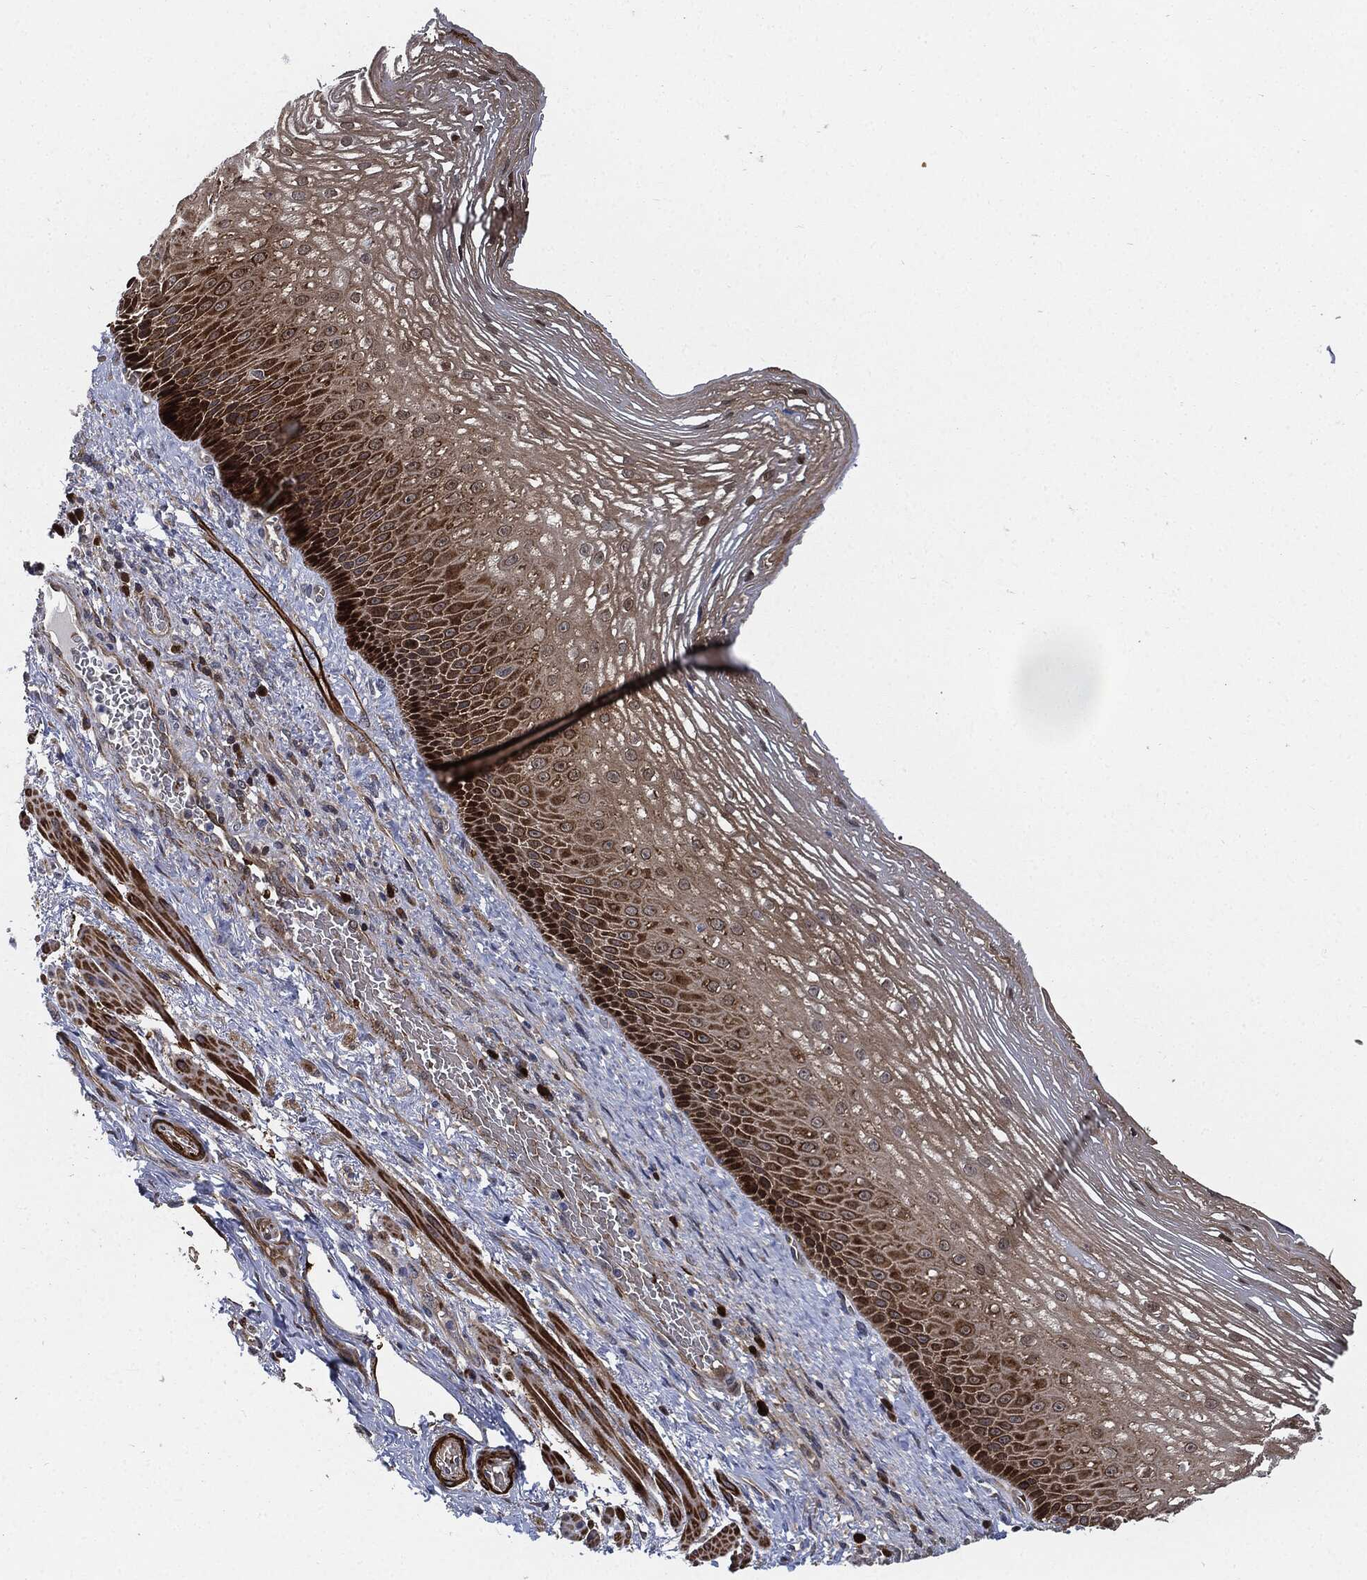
{"staining": {"intensity": "strong", "quantity": ">75%", "location": "cytoplasmic/membranous"}, "tissue": "esophagus", "cell_type": "Squamous epithelial cells", "image_type": "normal", "snomed": [{"axis": "morphology", "description": "Normal tissue, NOS"}, {"axis": "topography", "description": "Esophagus"}], "caption": "Protein analysis of normal esophagus exhibits strong cytoplasmic/membranous positivity in approximately >75% of squamous epithelial cells.", "gene": "PRDX2", "patient": {"sex": "male", "age": 63}}